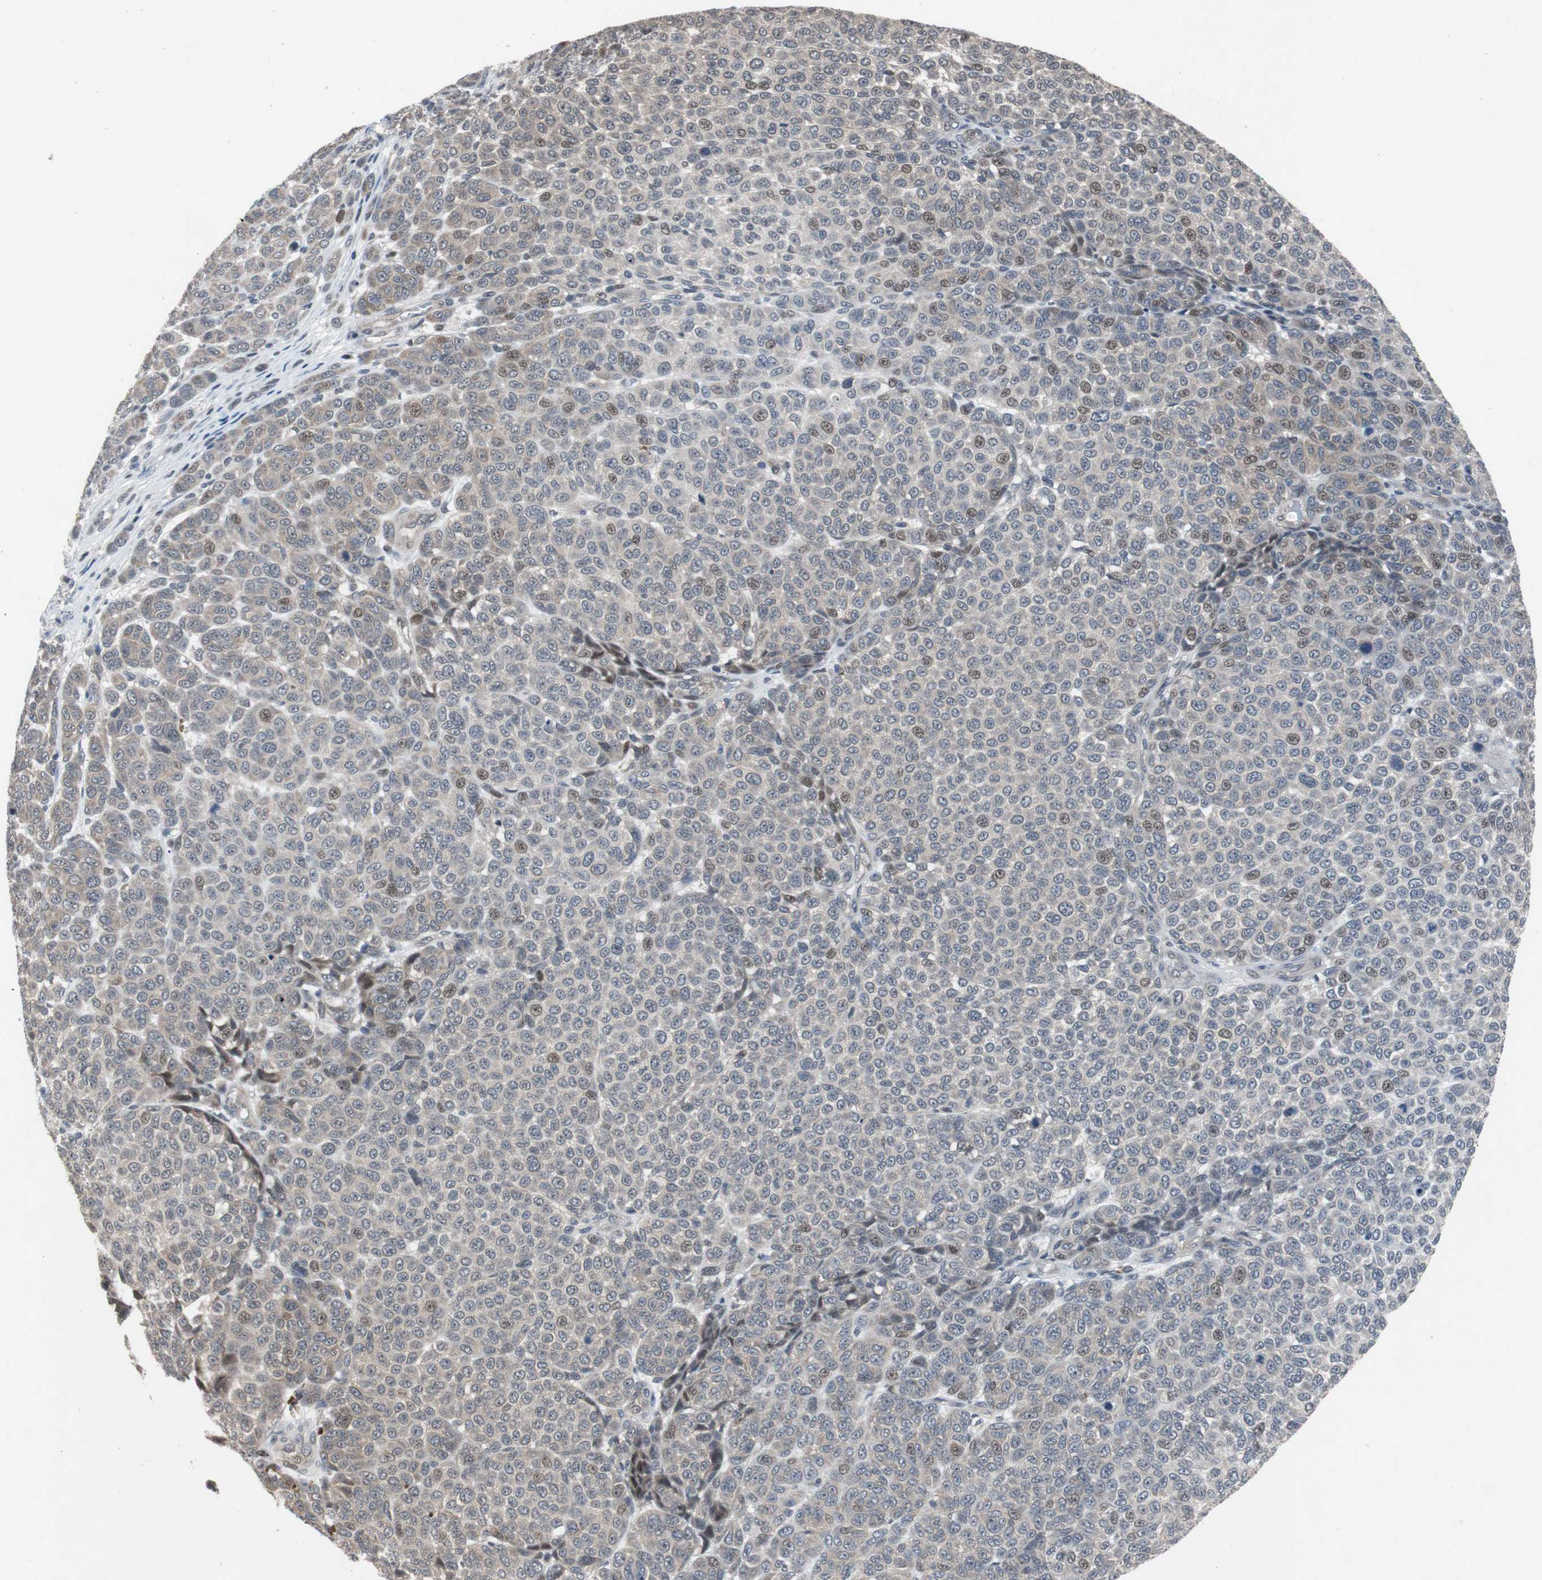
{"staining": {"intensity": "weak", "quantity": "<25%", "location": "nuclear"}, "tissue": "melanoma", "cell_type": "Tumor cells", "image_type": "cancer", "snomed": [{"axis": "morphology", "description": "Malignant melanoma, NOS"}, {"axis": "topography", "description": "Skin"}], "caption": "The micrograph reveals no significant expression in tumor cells of malignant melanoma.", "gene": "TP63", "patient": {"sex": "male", "age": 59}}